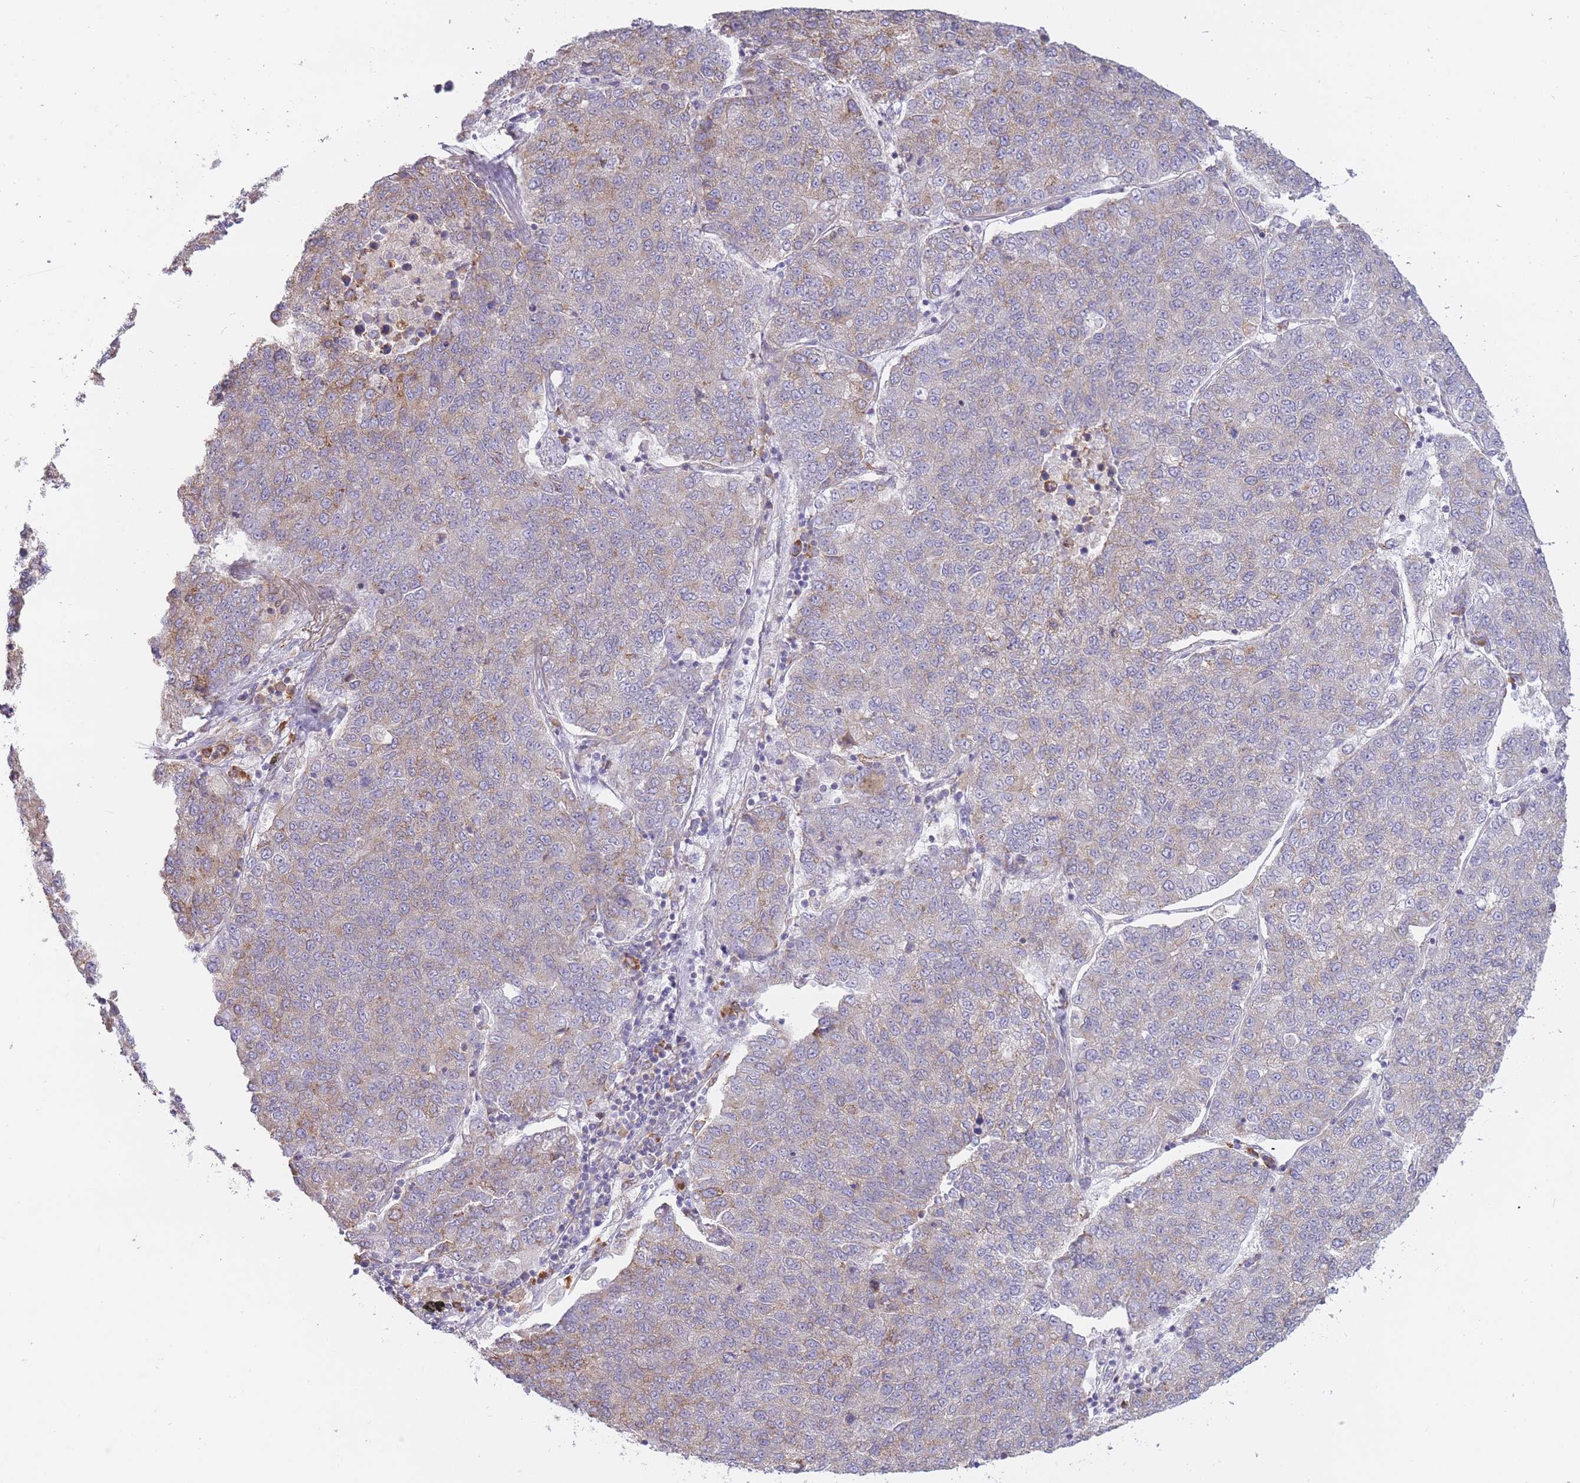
{"staining": {"intensity": "weak", "quantity": "25%-75%", "location": "cytoplasmic/membranous"}, "tissue": "lung cancer", "cell_type": "Tumor cells", "image_type": "cancer", "snomed": [{"axis": "morphology", "description": "Adenocarcinoma, NOS"}, {"axis": "topography", "description": "Lung"}], "caption": "Immunohistochemical staining of lung cancer demonstrates low levels of weak cytoplasmic/membranous protein positivity in approximately 25%-75% of tumor cells.", "gene": "TRAPPC5", "patient": {"sex": "male", "age": 49}}